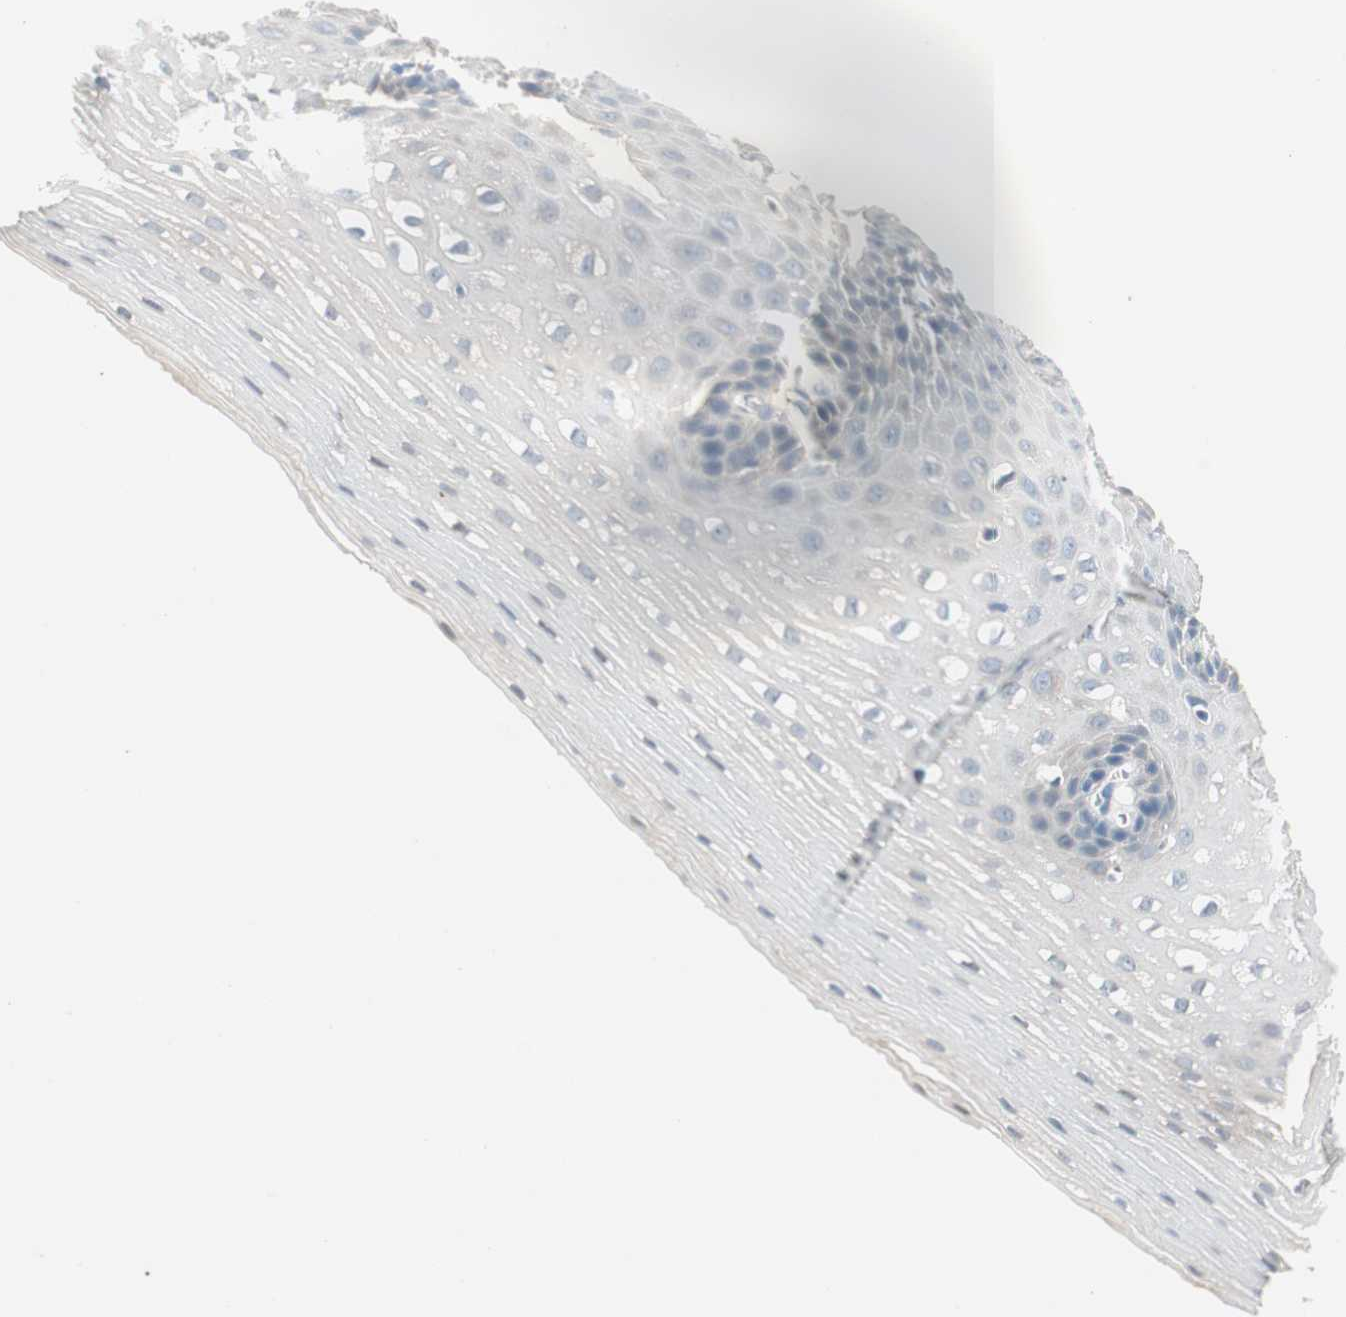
{"staining": {"intensity": "weak", "quantity": "<25%", "location": "cytoplasmic/membranous"}, "tissue": "esophagus", "cell_type": "Squamous epithelial cells", "image_type": "normal", "snomed": [{"axis": "morphology", "description": "Normal tissue, NOS"}, {"axis": "topography", "description": "Esophagus"}], "caption": "Immunohistochemistry of benign human esophagus shows no staining in squamous epithelial cells. (DAB (3,3'-diaminobenzidine) IHC, high magnification).", "gene": "GNAO1", "patient": {"sex": "male", "age": 48}}